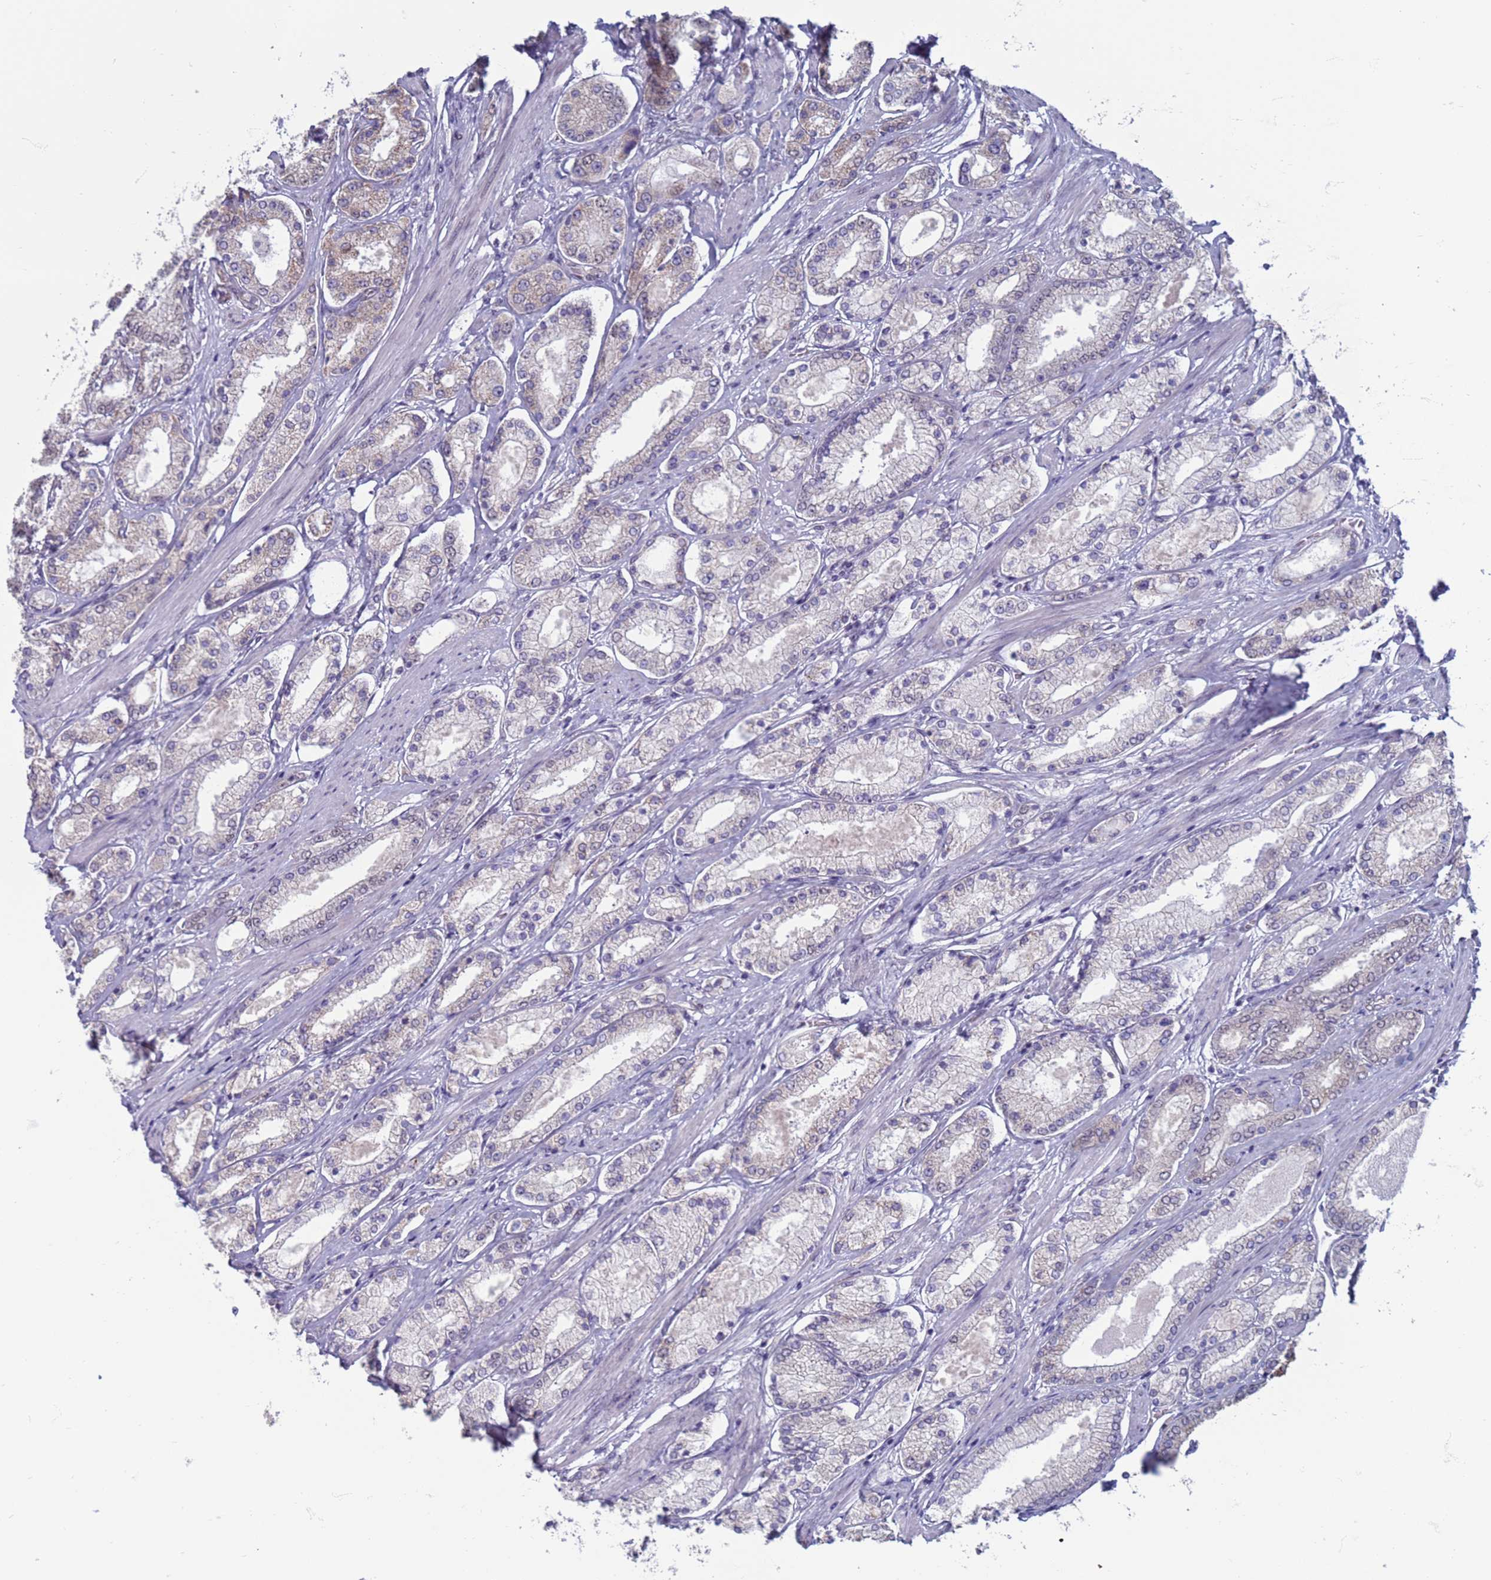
{"staining": {"intensity": "weak", "quantity": "<25%", "location": "cytoplasmic/membranous"}, "tissue": "prostate cancer", "cell_type": "Tumor cells", "image_type": "cancer", "snomed": [{"axis": "morphology", "description": "Adenocarcinoma, High grade"}, {"axis": "topography", "description": "Prostate"}], "caption": "A photomicrograph of human prostate cancer is negative for staining in tumor cells.", "gene": "SAE1", "patient": {"sex": "male", "age": 69}}